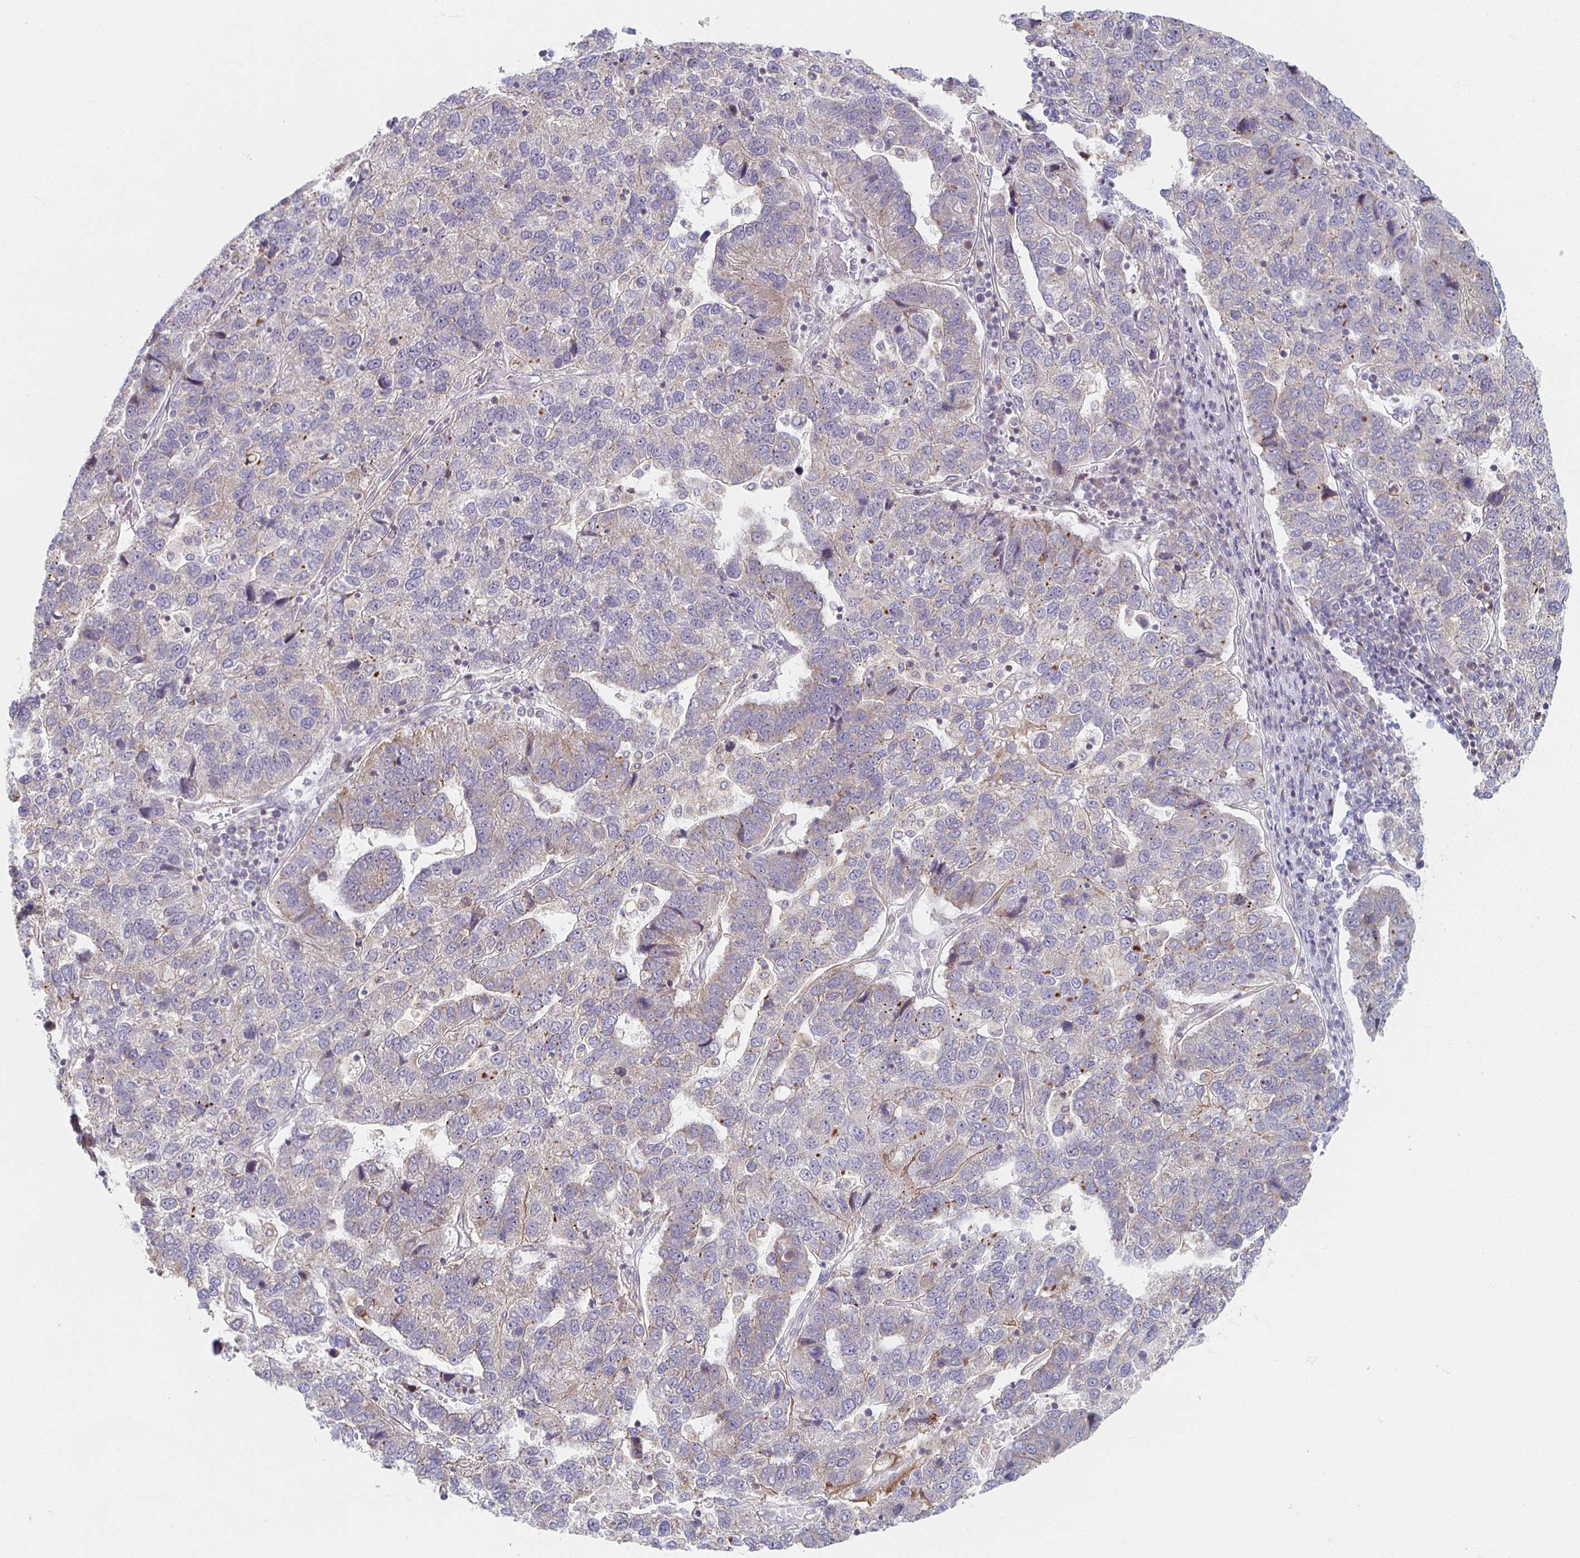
{"staining": {"intensity": "weak", "quantity": "<25%", "location": "cytoplasmic/membranous"}, "tissue": "pancreatic cancer", "cell_type": "Tumor cells", "image_type": "cancer", "snomed": [{"axis": "morphology", "description": "Adenocarcinoma, NOS"}, {"axis": "topography", "description": "Pancreas"}], "caption": "Micrograph shows no protein staining in tumor cells of pancreatic cancer tissue.", "gene": "HCFC1R1", "patient": {"sex": "female", "age": 61}}